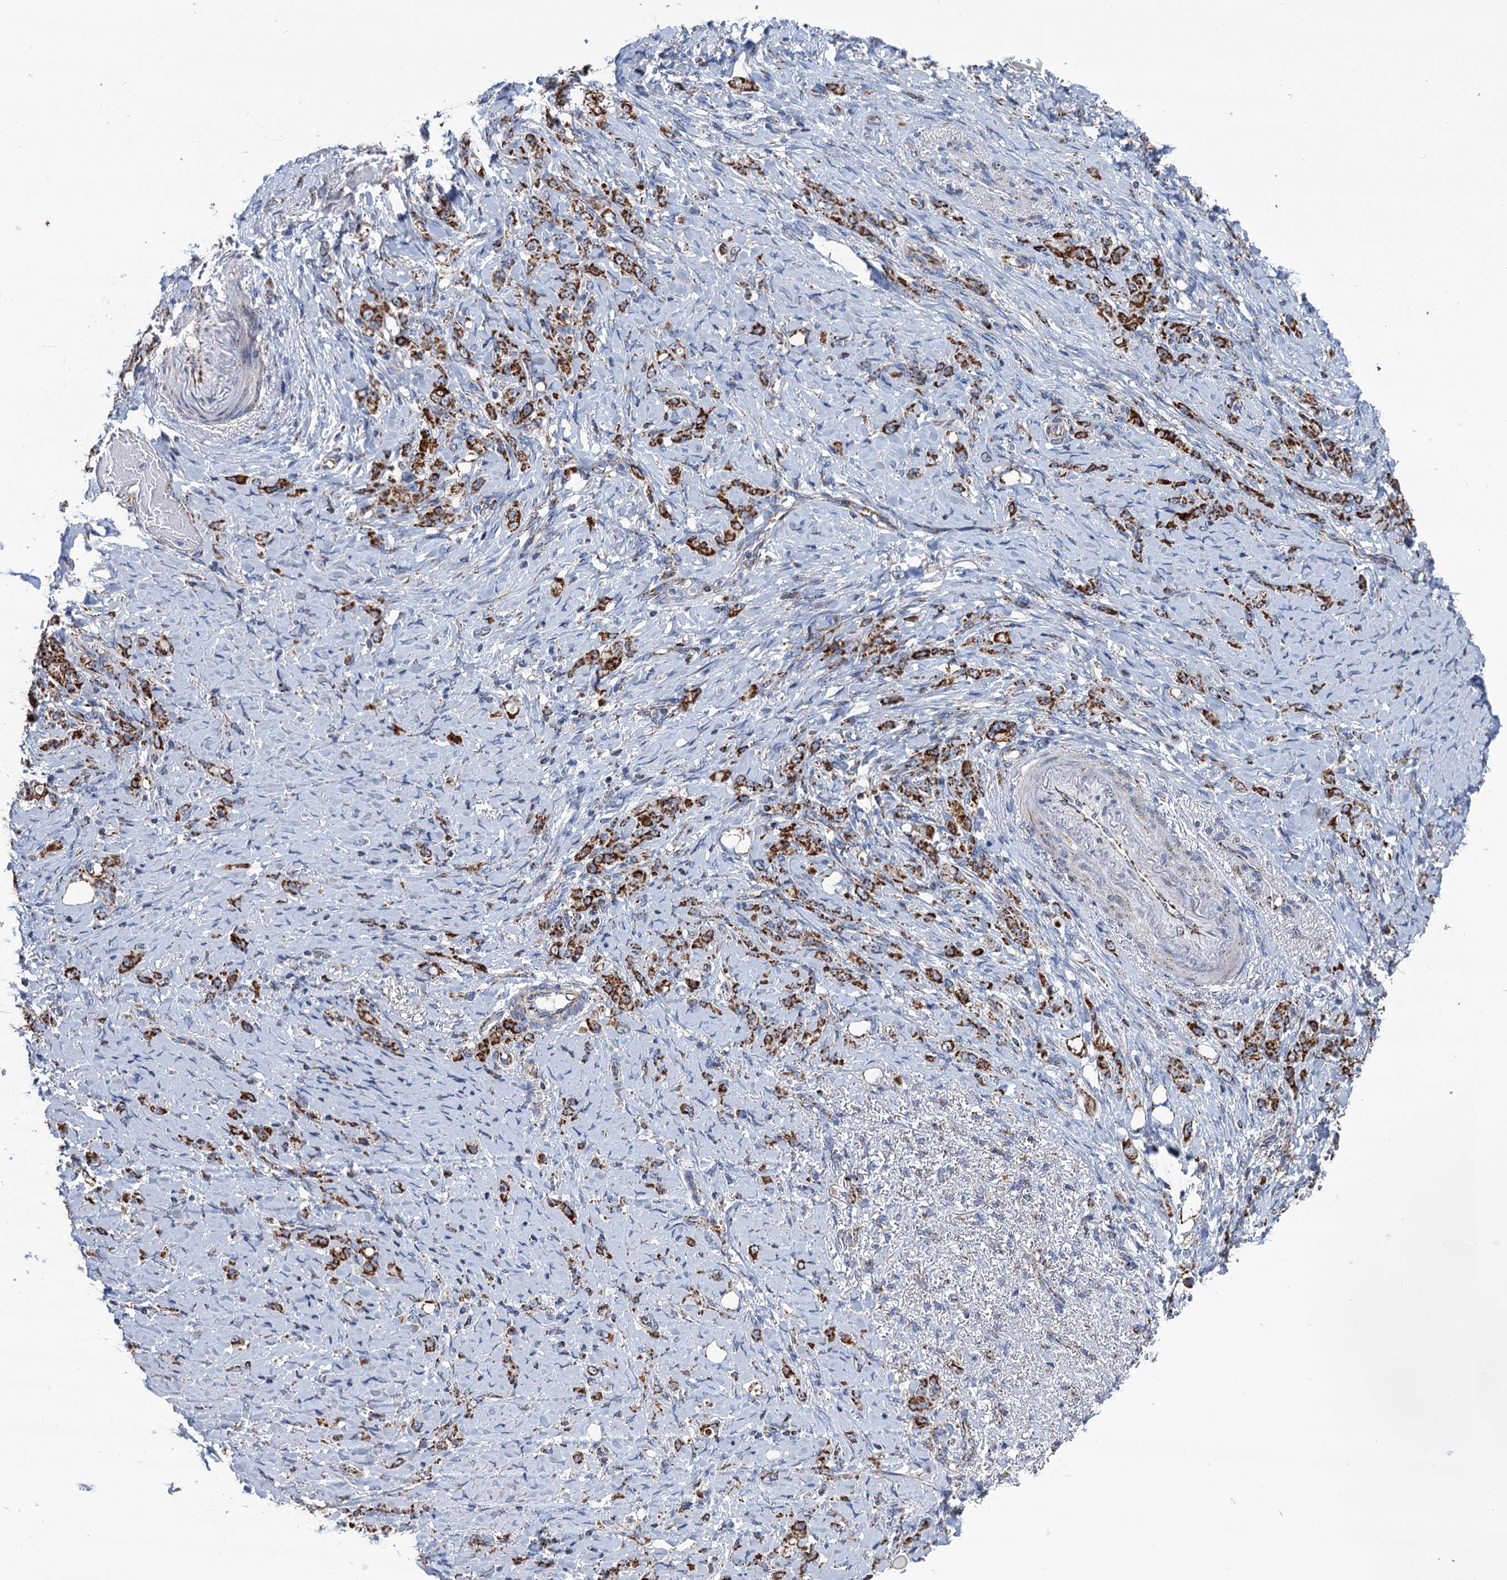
{"staining": {"intensity": "strong", "quantity": ">75%", "location": "cytoplasmic/membranous"}, "tissue": "stomach cancer", "cell_type": "Tumor cells", "image_type": "cancer", "snomed": [{"axis": "morphology", "description": "Adenocarcinoma, NOS"}, {"axis": "topography", "description": "Stomach"}], "caption": "Approximately >75% of tumor cells in human adenocarcinoma (stomach) demonstrate strong cytoplasmic/membranous protein expression as visualized by brown immunohistochemical staining.", "gene": "IVD", "patient": {"sex": "female", "age": 79}}